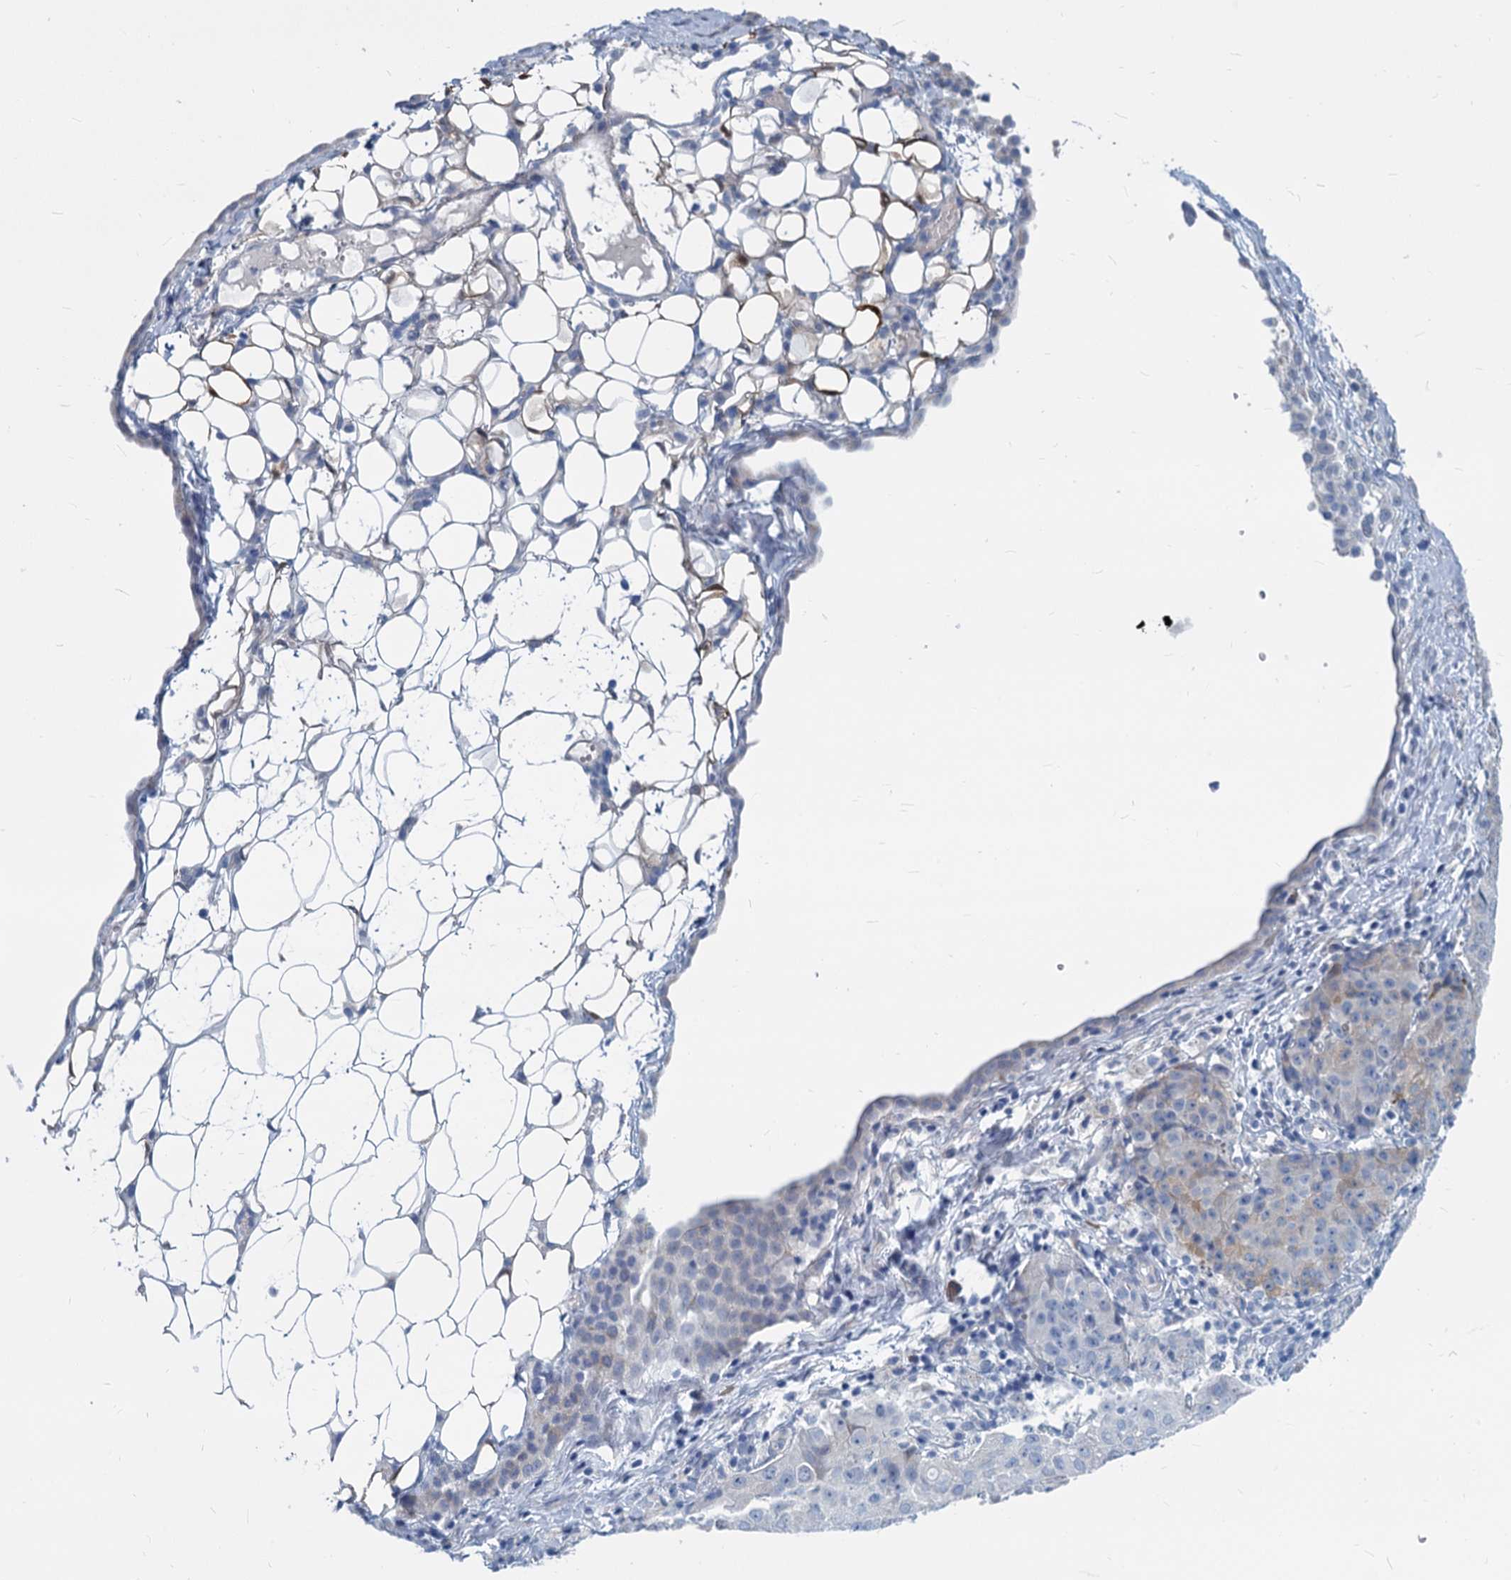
{"staining": {"intensity": "negative", "quantity": "none", "location": "none"}, "tissue": "ovarian cancer", "cell_type": "Tumor cells", "image_type": "cancer", "snomed": [{"axis": "morphology", "description": "Carcinoma, endometroid"}, {"axis": "topography", "description": "Ovary"}], "caption": "Image shows no significant protein positivity in tumor cells of ovarian cancer.", "gene": "GSTM3", "patient": {"sex": "female", "age": 42}}